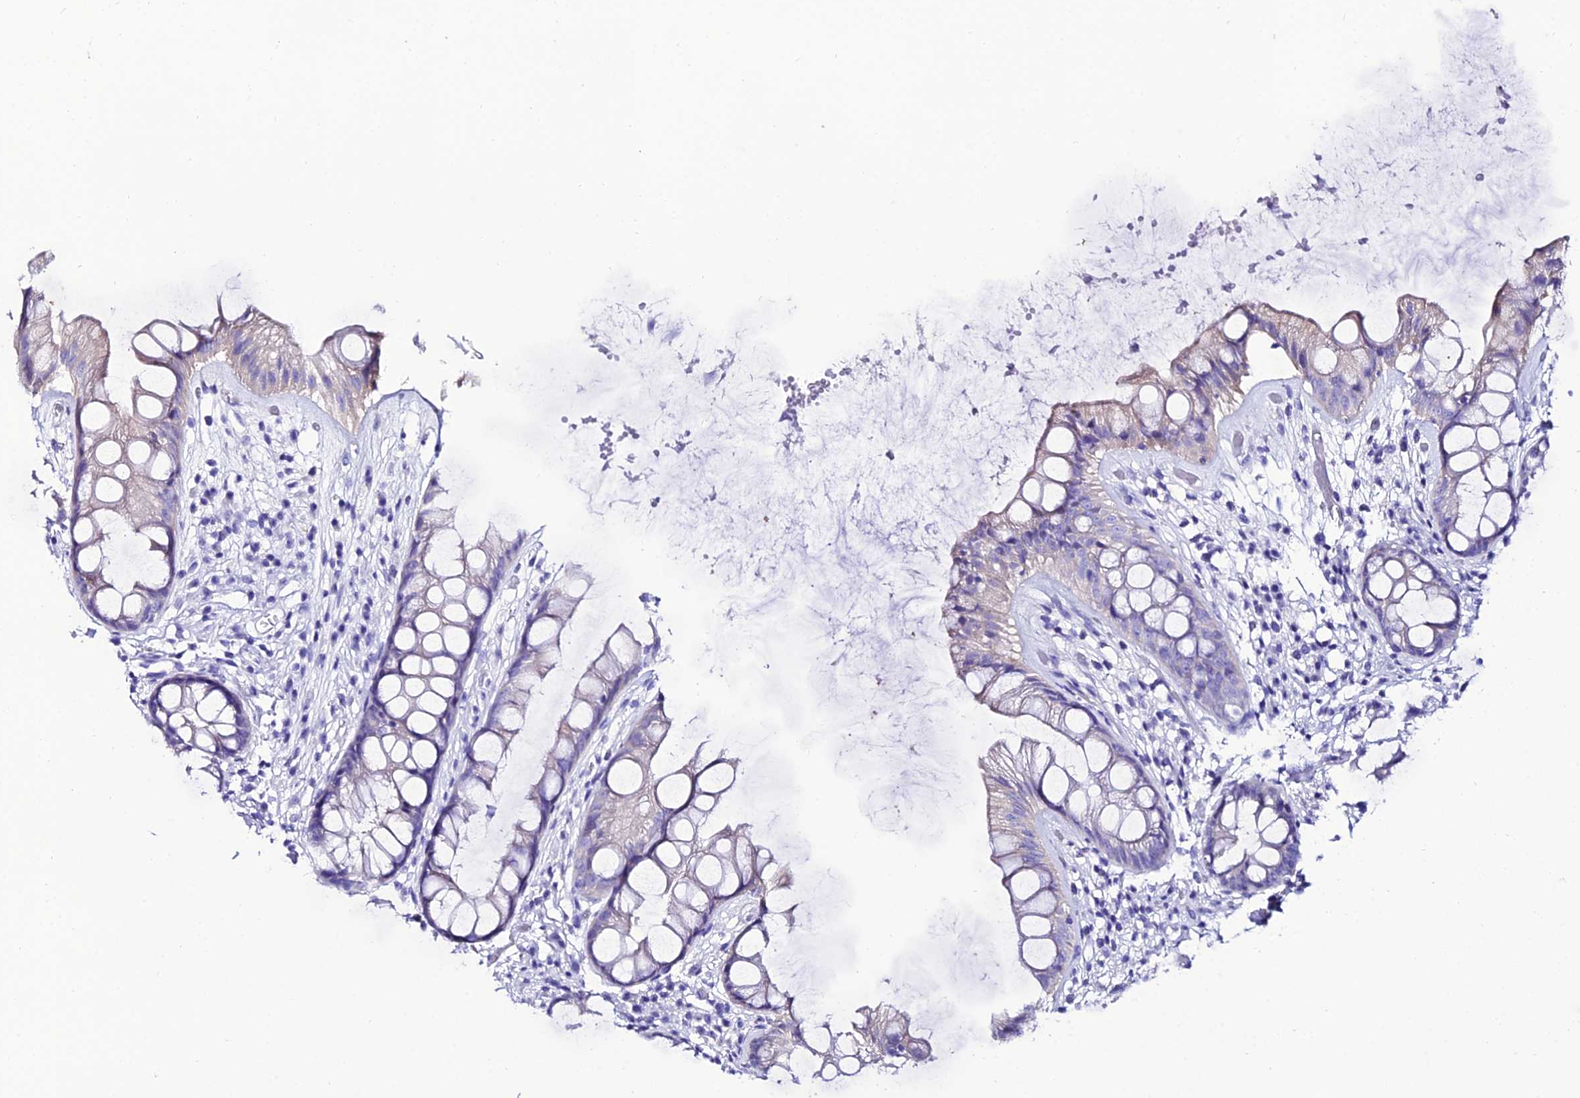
{"staining": {"intensity": "negative", "quantity": "none", "location": "none"}, "tissue": "rectum", "cell_type": "Glandular cells", "image_type": "normal", "snomed": [{"axis": "morphology", "description": "Normal tissue, NOS"}, {"axis": "topography", "description": "Rectum"}], "caption": "Immunohistochemistry micrograph of benign rectum: rectum stained with DAB displays no significant protein staining in glandular cells.", "gene": "OR4D5", "patient": {"sex": "male", "age": 74}}